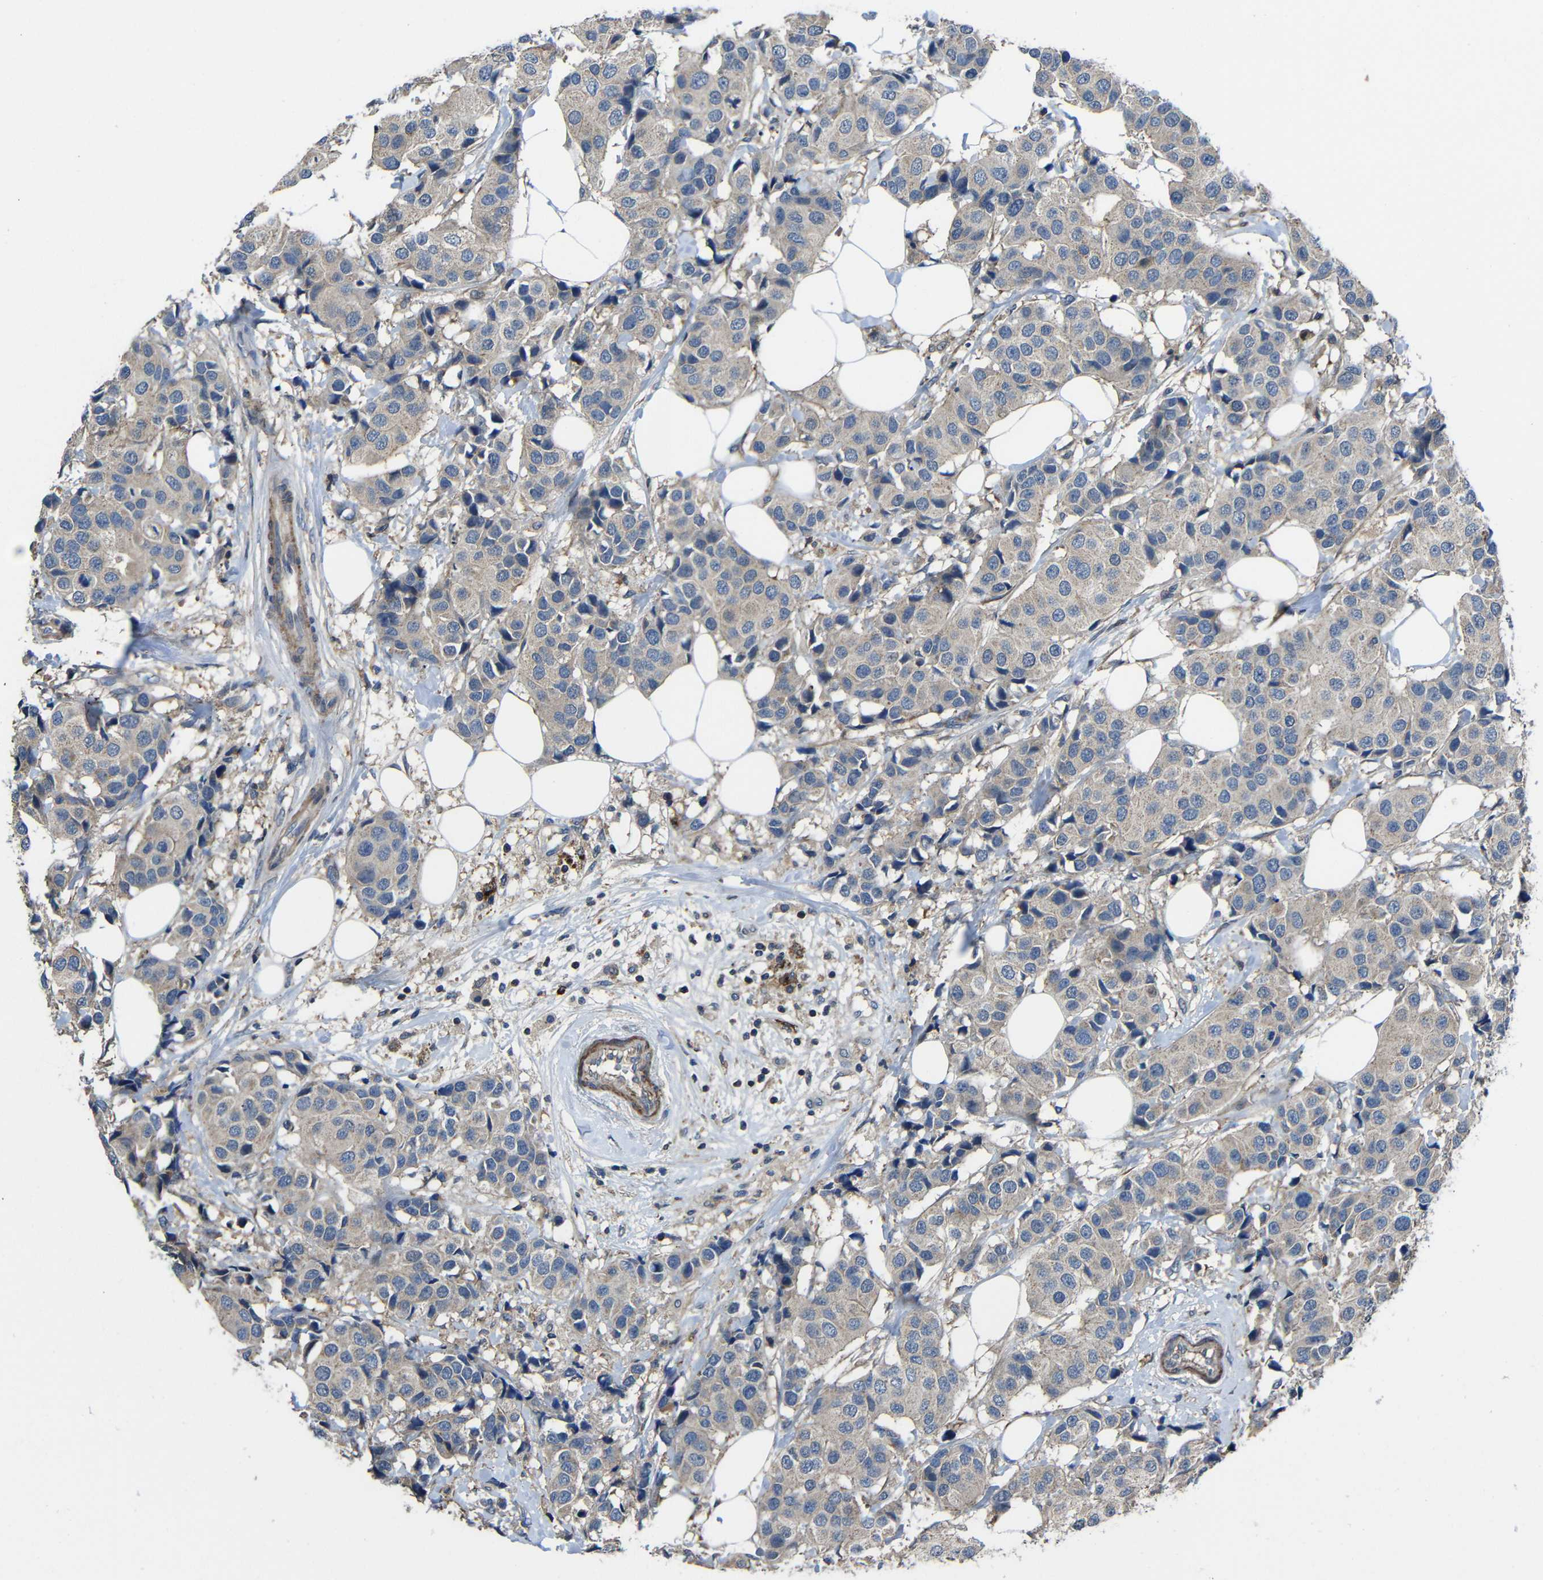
{"staining": {"intensity": "weak", "quantity": ">75%", "location": "cytoplasmic/membranous"}, "tissue": "breast cancer", "cell_type": "Tumor cells", "image_type": "cancer", "snomed": [{"axis": "morphology", "description": "Normal tissue, NOS"}, {"axis": "morphology", "description": "Duct carcinoma"}, {"axis": "topography", "description": "Breast"}], "caption": "Infiltrating ductal carcinoma (breast) stained with a protein marker reveals weak staining in tumor cells.", "gene": "GDI1", "patient": {"sex": "female", "age": 39}}